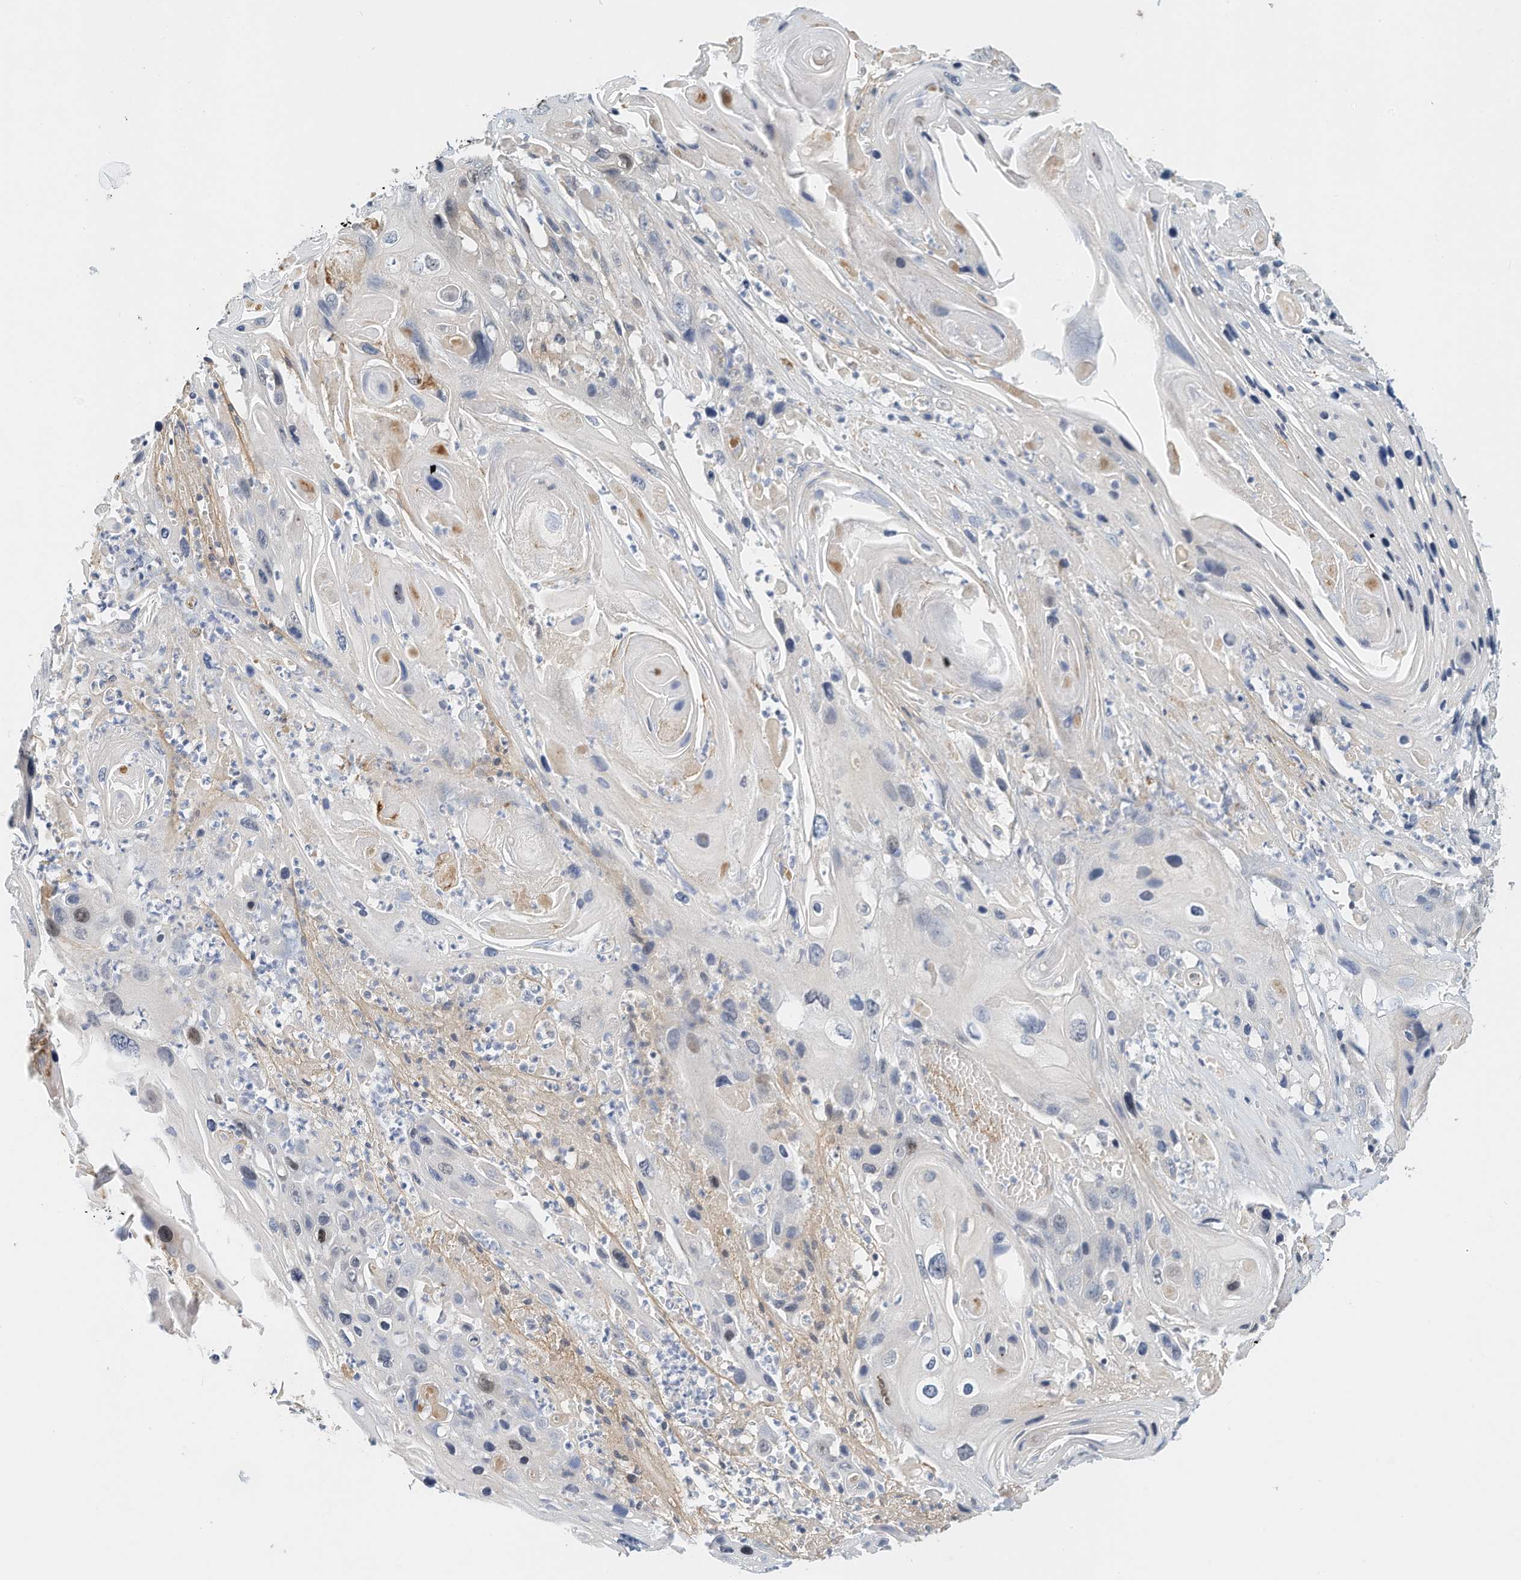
{"staining": {"intensity": "negative", "quantity": "none", "location": "none"}, "tissue": "skin cancer", "cell_type": "Tumor cells", "image_type": "cancer", "snomed": [{"axis": "morphology", "description": "Squamous cell carcinoma, NOS"}, {"axis": "topography", "description": "Skin"}], "caption": "Tumor cells show no significant staining in skin cancer (squamous cell carcinoma).", "gene": "ARHGAP28", "patient": {"sex": "male", "age": 55}}